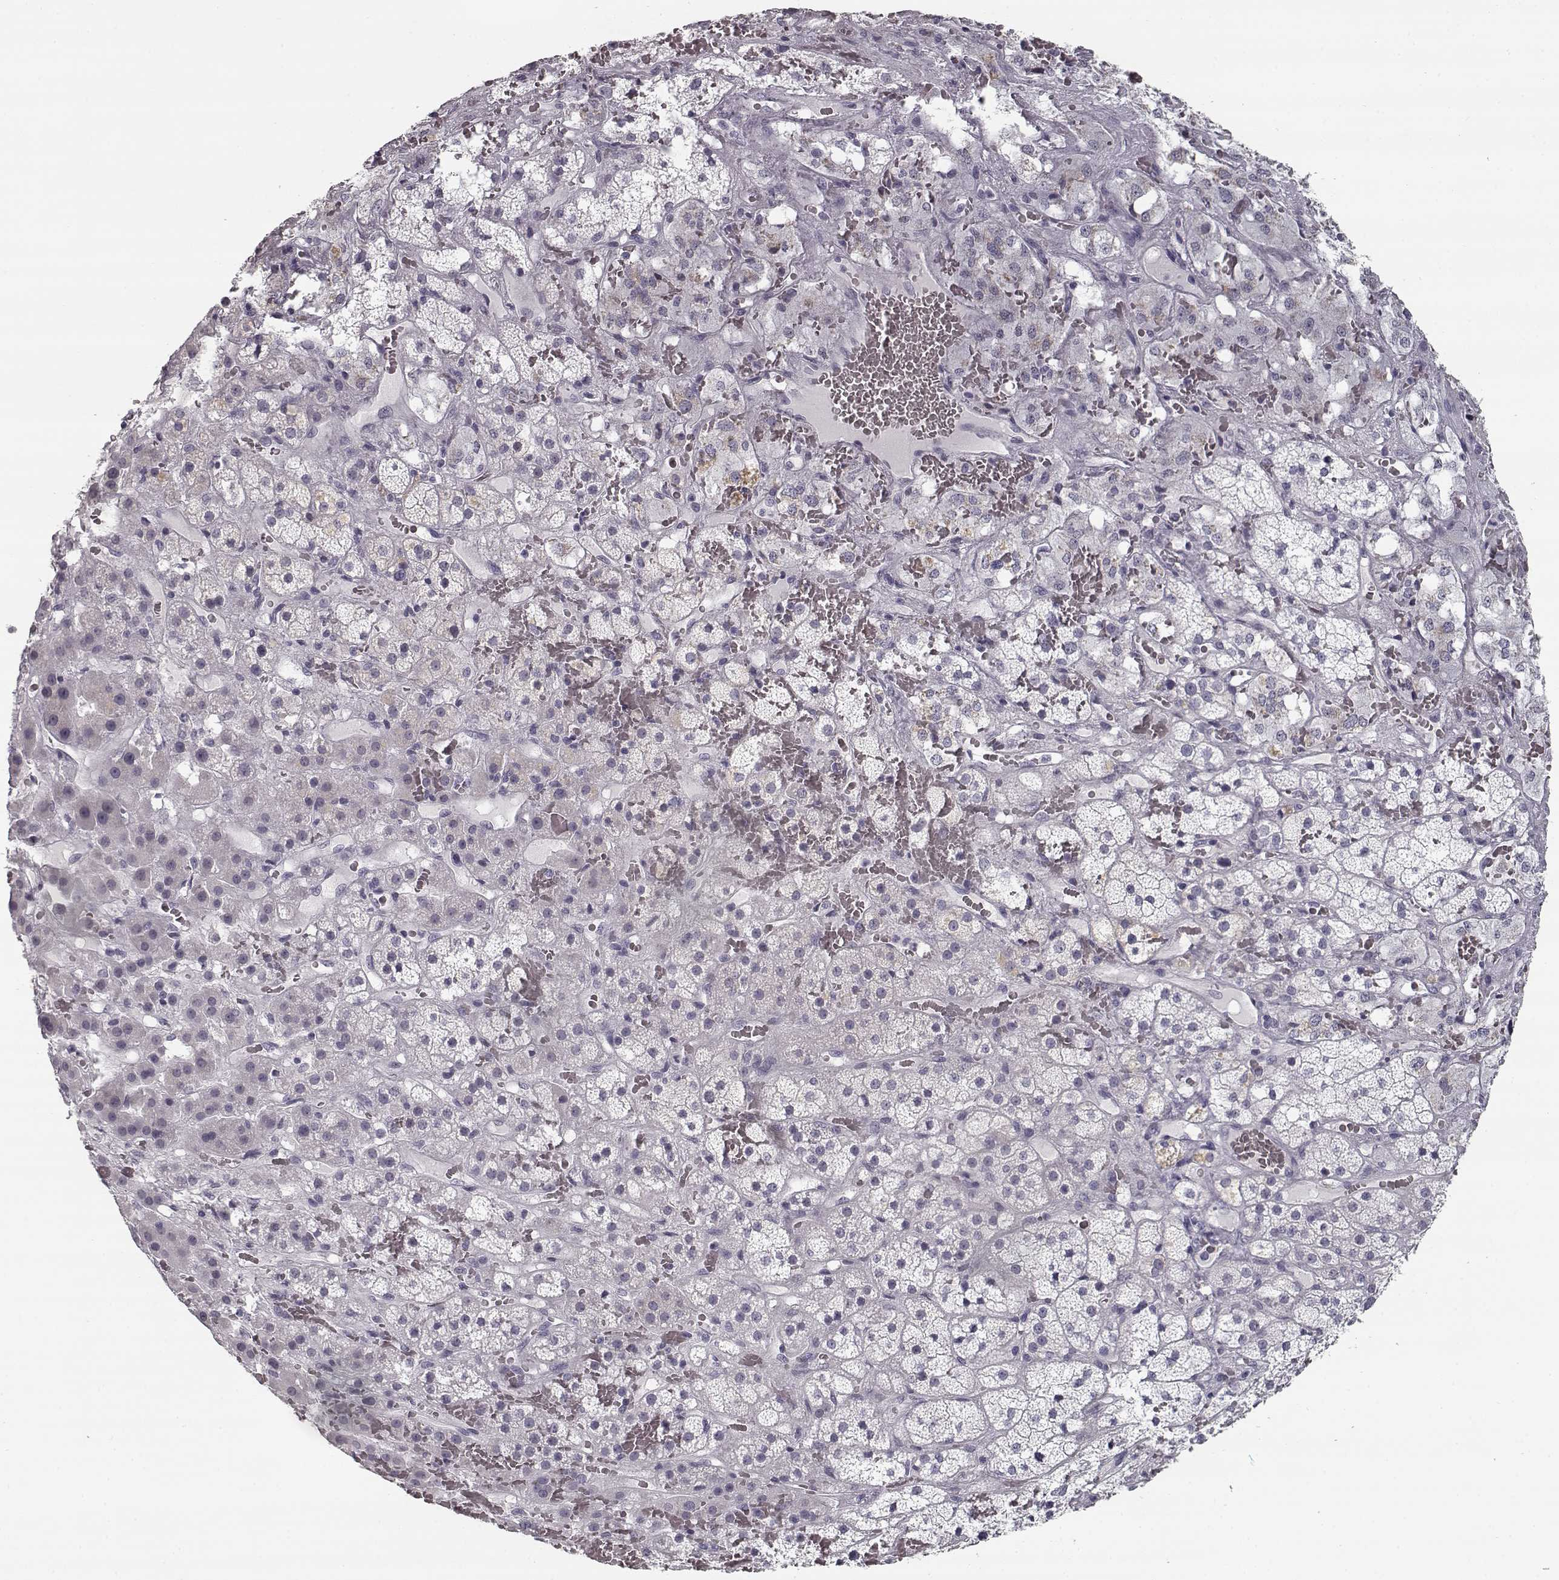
{"staining": {"intensity": "negative", "quantity": "none", "location": "none"}, "tissue": "adrenal gland", "cell_type": "Glandular cells", "image_type": "normal", "snomed": [{"axis": "morphology", "description": "Normal tissue, NOS"}, {"axis": "topography", "description": "Adrenal gland"}], "caption": "A high-resolution image shows immunohistochemistry staining of normal adrenal gland, which demonstrates no significant staining in glandular cells.", "gene": "SEMG2", "patient": {"sex": "male", "age": 57}}